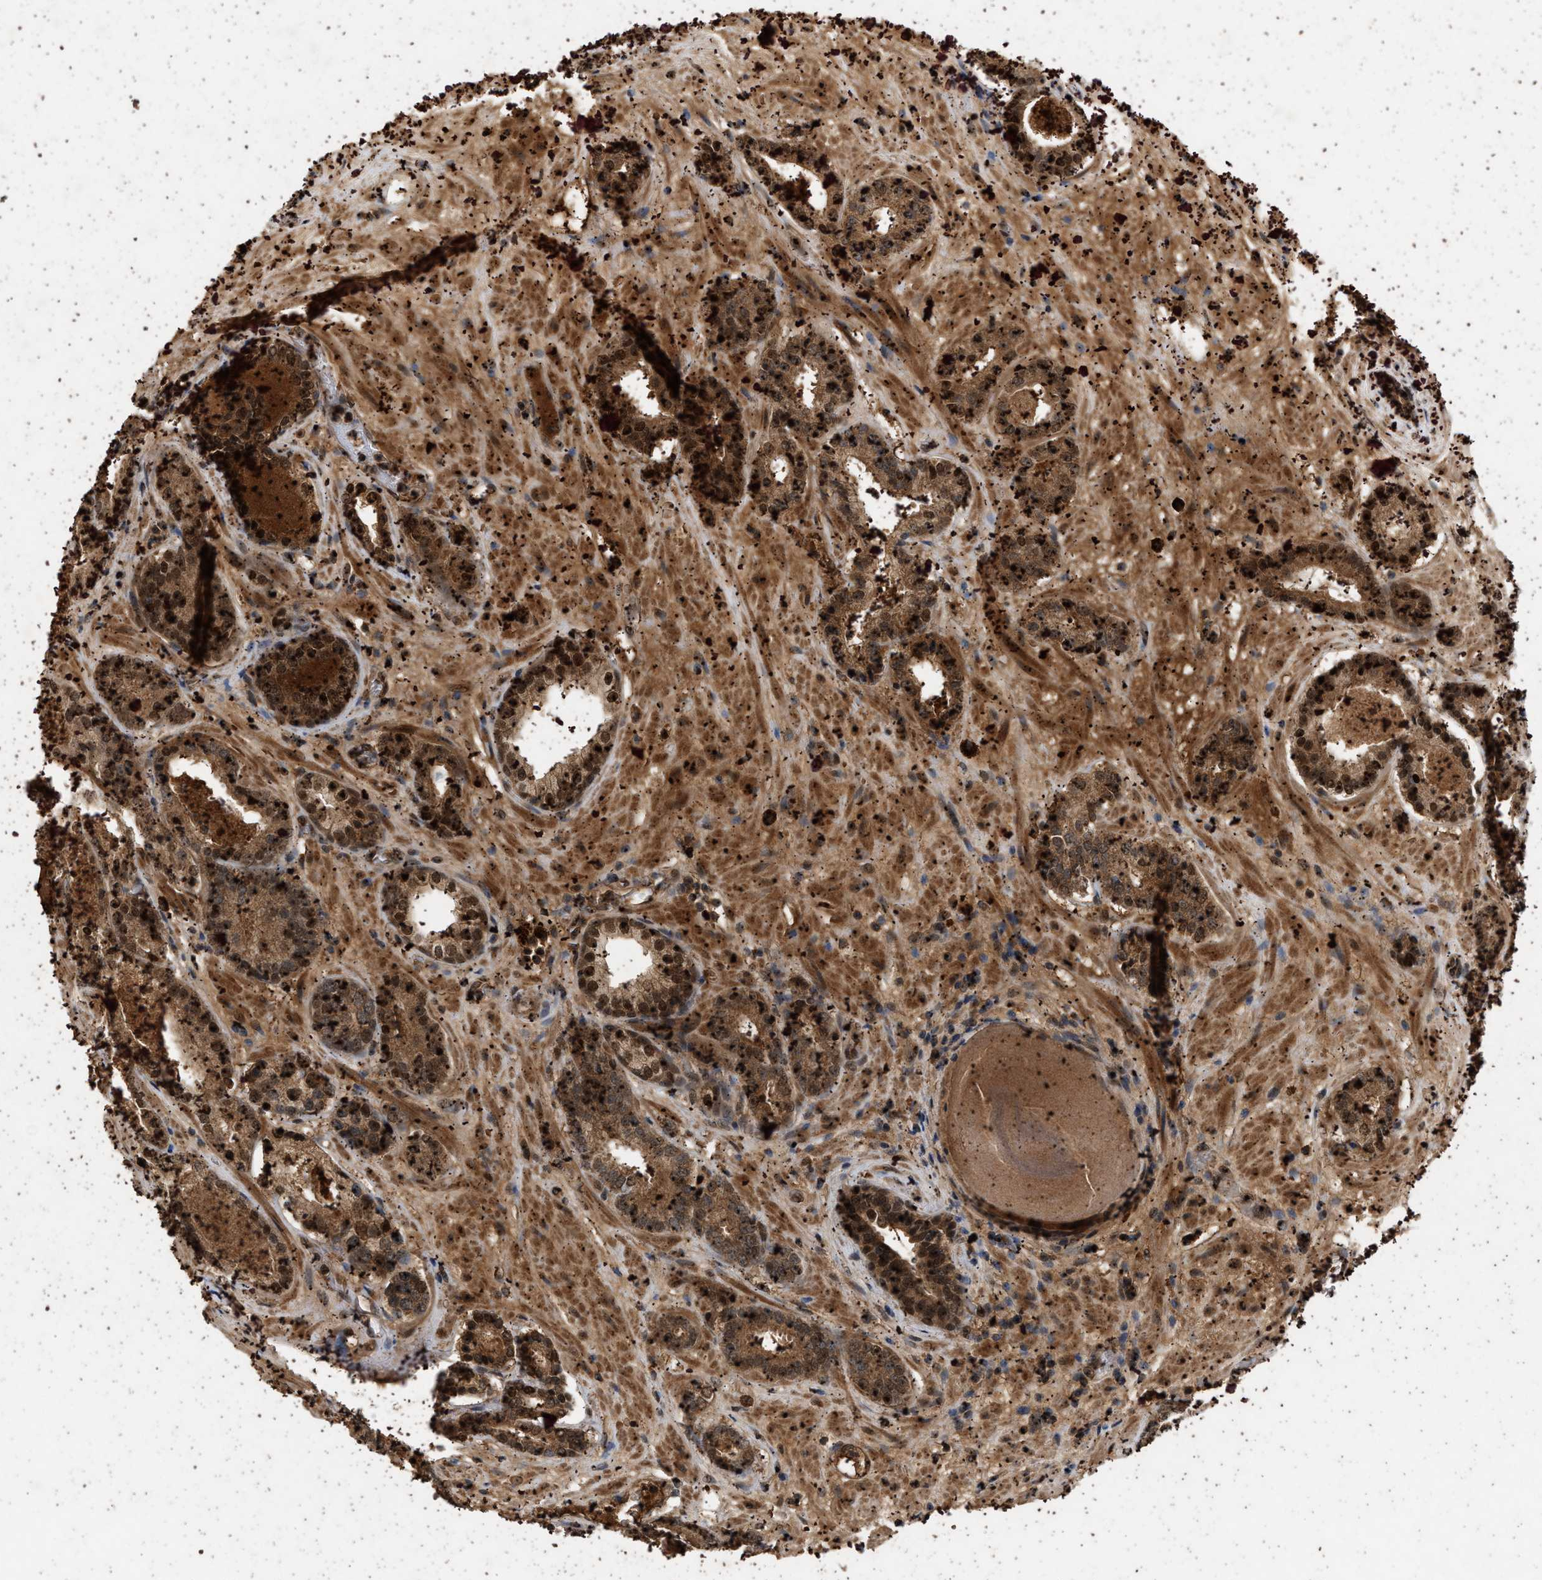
{"staining": {"intensity": "moderate", "quantity": ">75%", "location": "cytoplasmic/membranous,nuclear"}, "tissue": "prostate cancer", "cell_type": "Tumor cells", "image_type": "cancer", "snomed": [{"axis": "morphology", "description": "Adenocarcinoma, Low grade"}, {"axis": "topography", "description": "Prostate"}], "caption": "Immunohistochemistry (IHC) (DAB (3,3'-diaminobenzidine)) staining of prostate cancer (low-grade adenocarcinoma) demonstrates moderate cytoplasmic/membranous and nuclear protein staining in about >75% of tumor cells.", "gene": "RUSC2", "patient": {"sex": "male", "age": 69}}